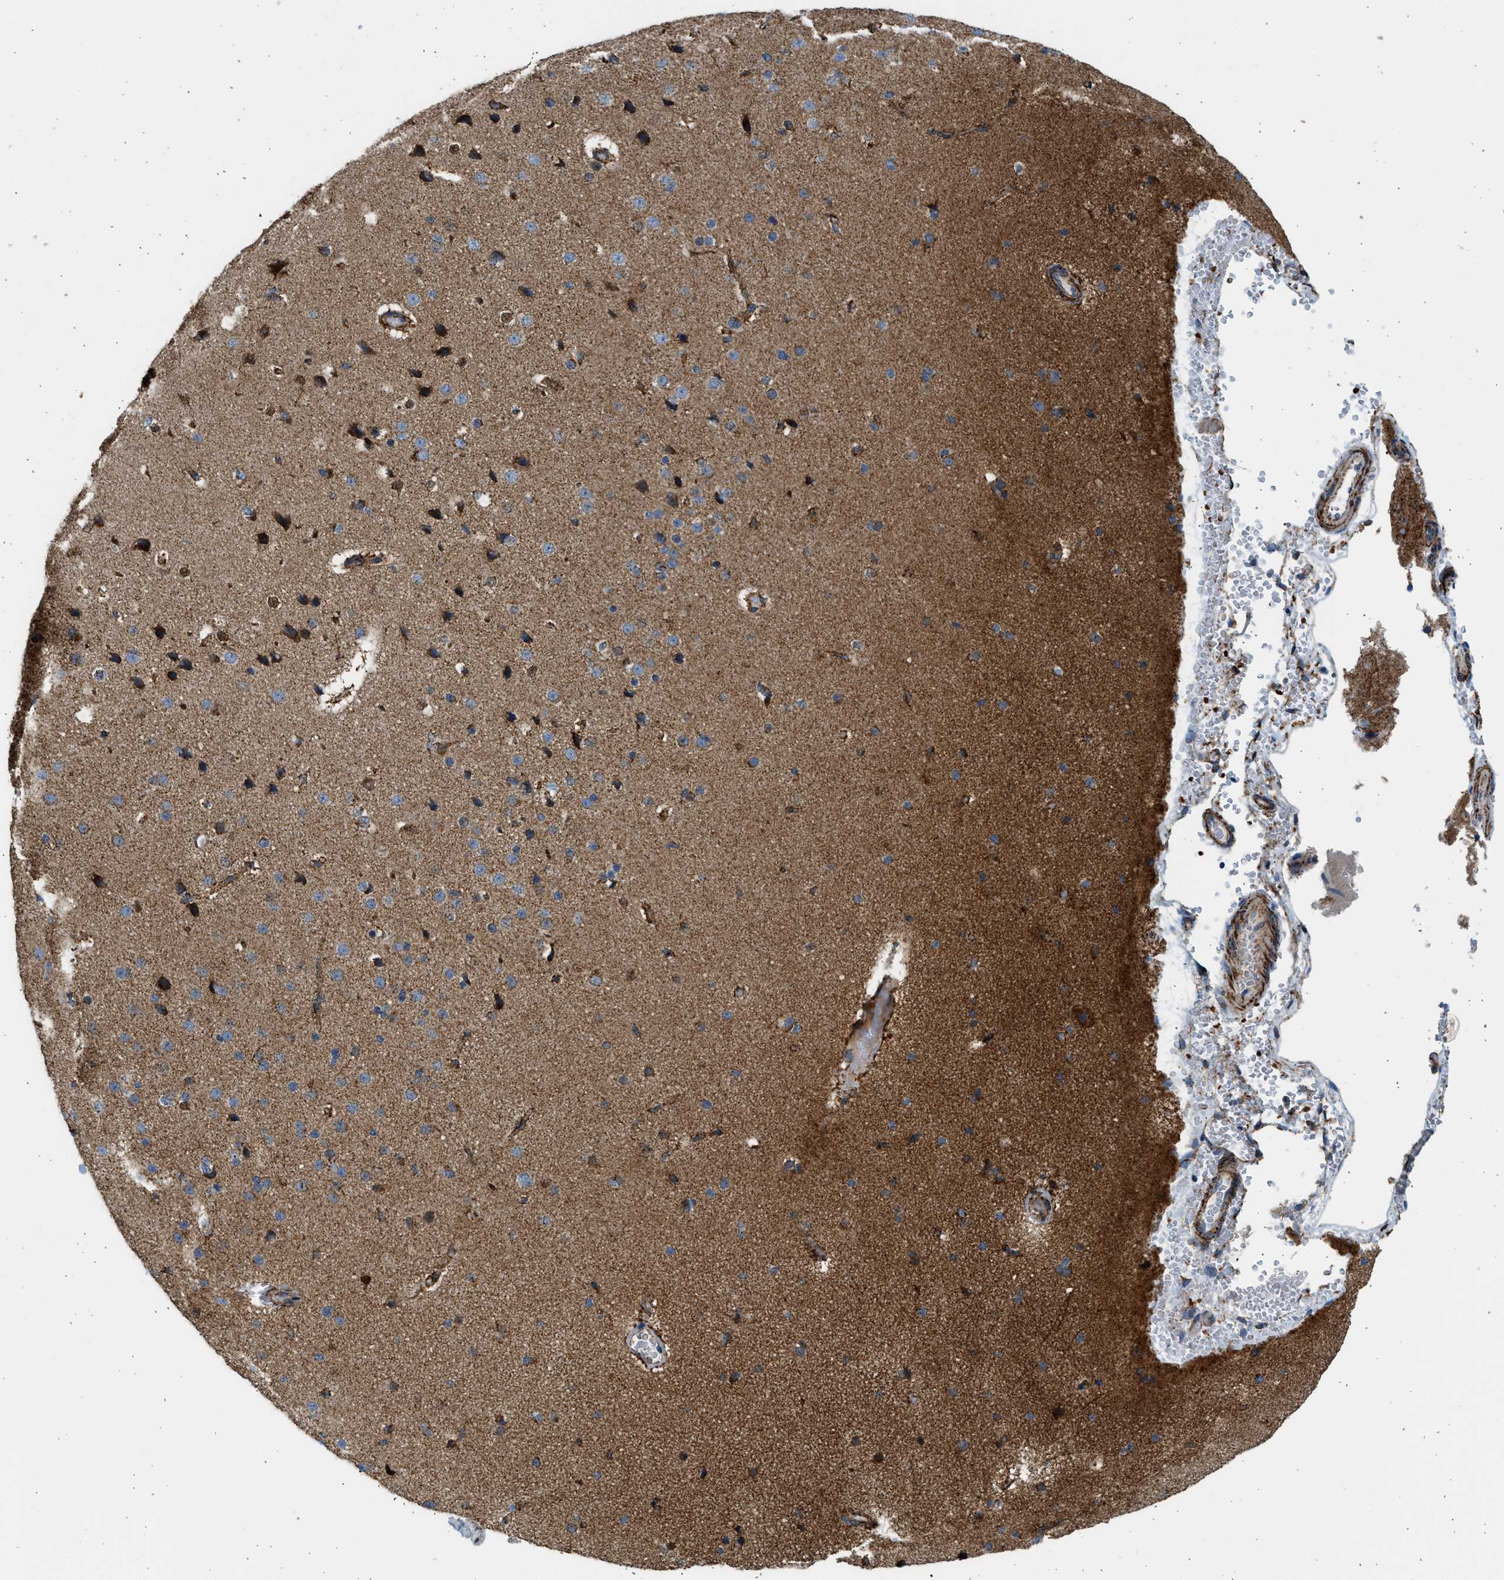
{"staining": {"intensity": "moderate", "quantity": ">75%", "location": "cytoplasmic/membranous"}, "tissue": "cerebral cortex", "cell_type": "Endothelial cells", "image_type": "normal", "snomed": [{"axis": "morphology", "description": "Normal tissue, NOS"}, {"axis": "morphology", "description": "Developmental malformation"}, {"axis": "topography", "description": "Cerebral cortex"}], "caption": "Protein expression analysis of benign cerebral cortex displays moderate cytoplasmic/membranous positivity in approximately >75% of endothelial cells. (DAB IHC, brown staining for protein, blue staining for nuclei).", "gene": "KCNMB3", "patient": {"sex": "female", "age": 30}}